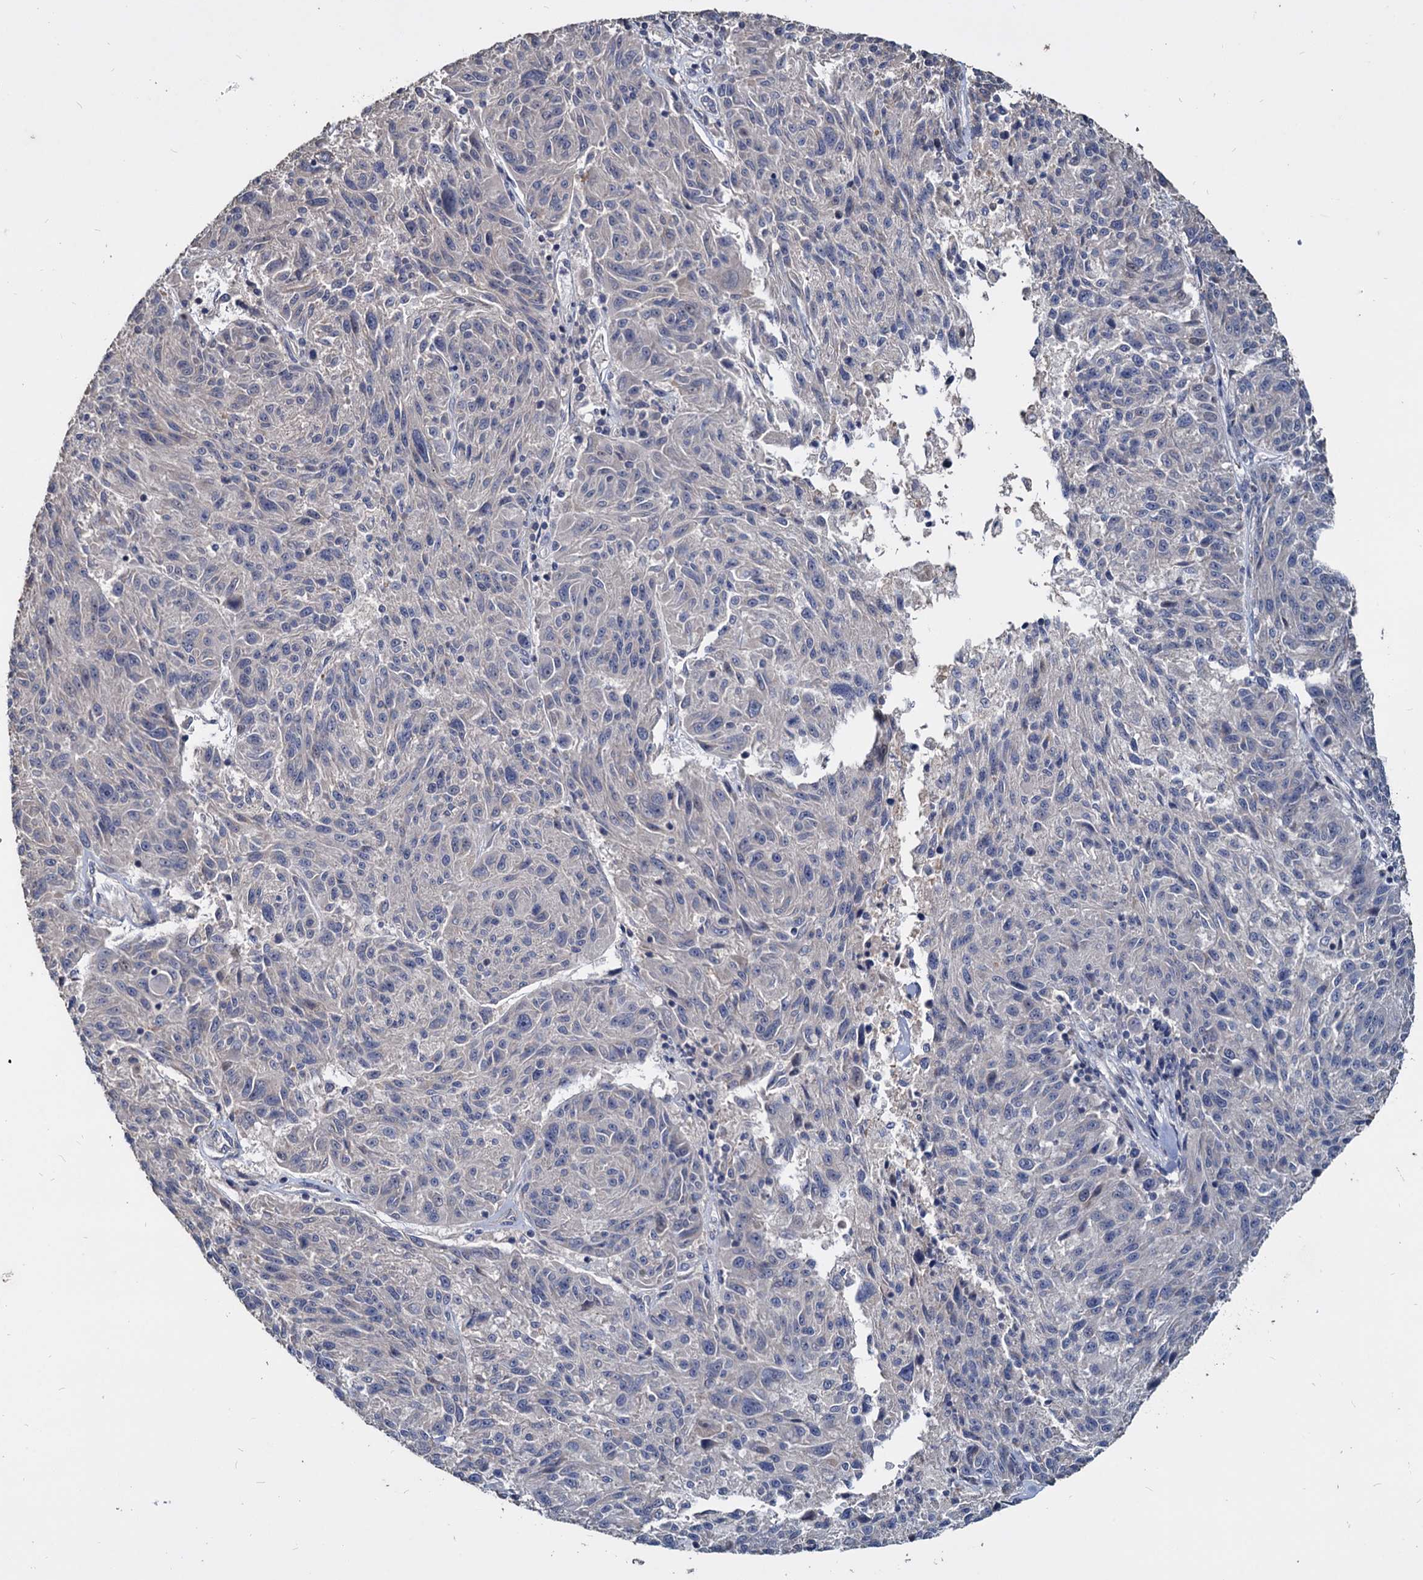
{"staining": {"intensity": "negative", "quantity": "none", "location": "none"}, "tissue": "melanoma", "cell_type": "Tumor cells", "image_type": "cancer", "snomed": [{"axis": "morphology", "description": "Malignant melanoma, NOS"}, {"axis": "topography", "description": "Skin"}], "caption": "High magnification brightfield microscopy of malignant melanoma stained with DAB (brown) and counterstained with hematoxylin (blue): tumor cells show no significant expression.", "gene": "DEPDC4", "patient": {"sex": "male", "age": 53}}